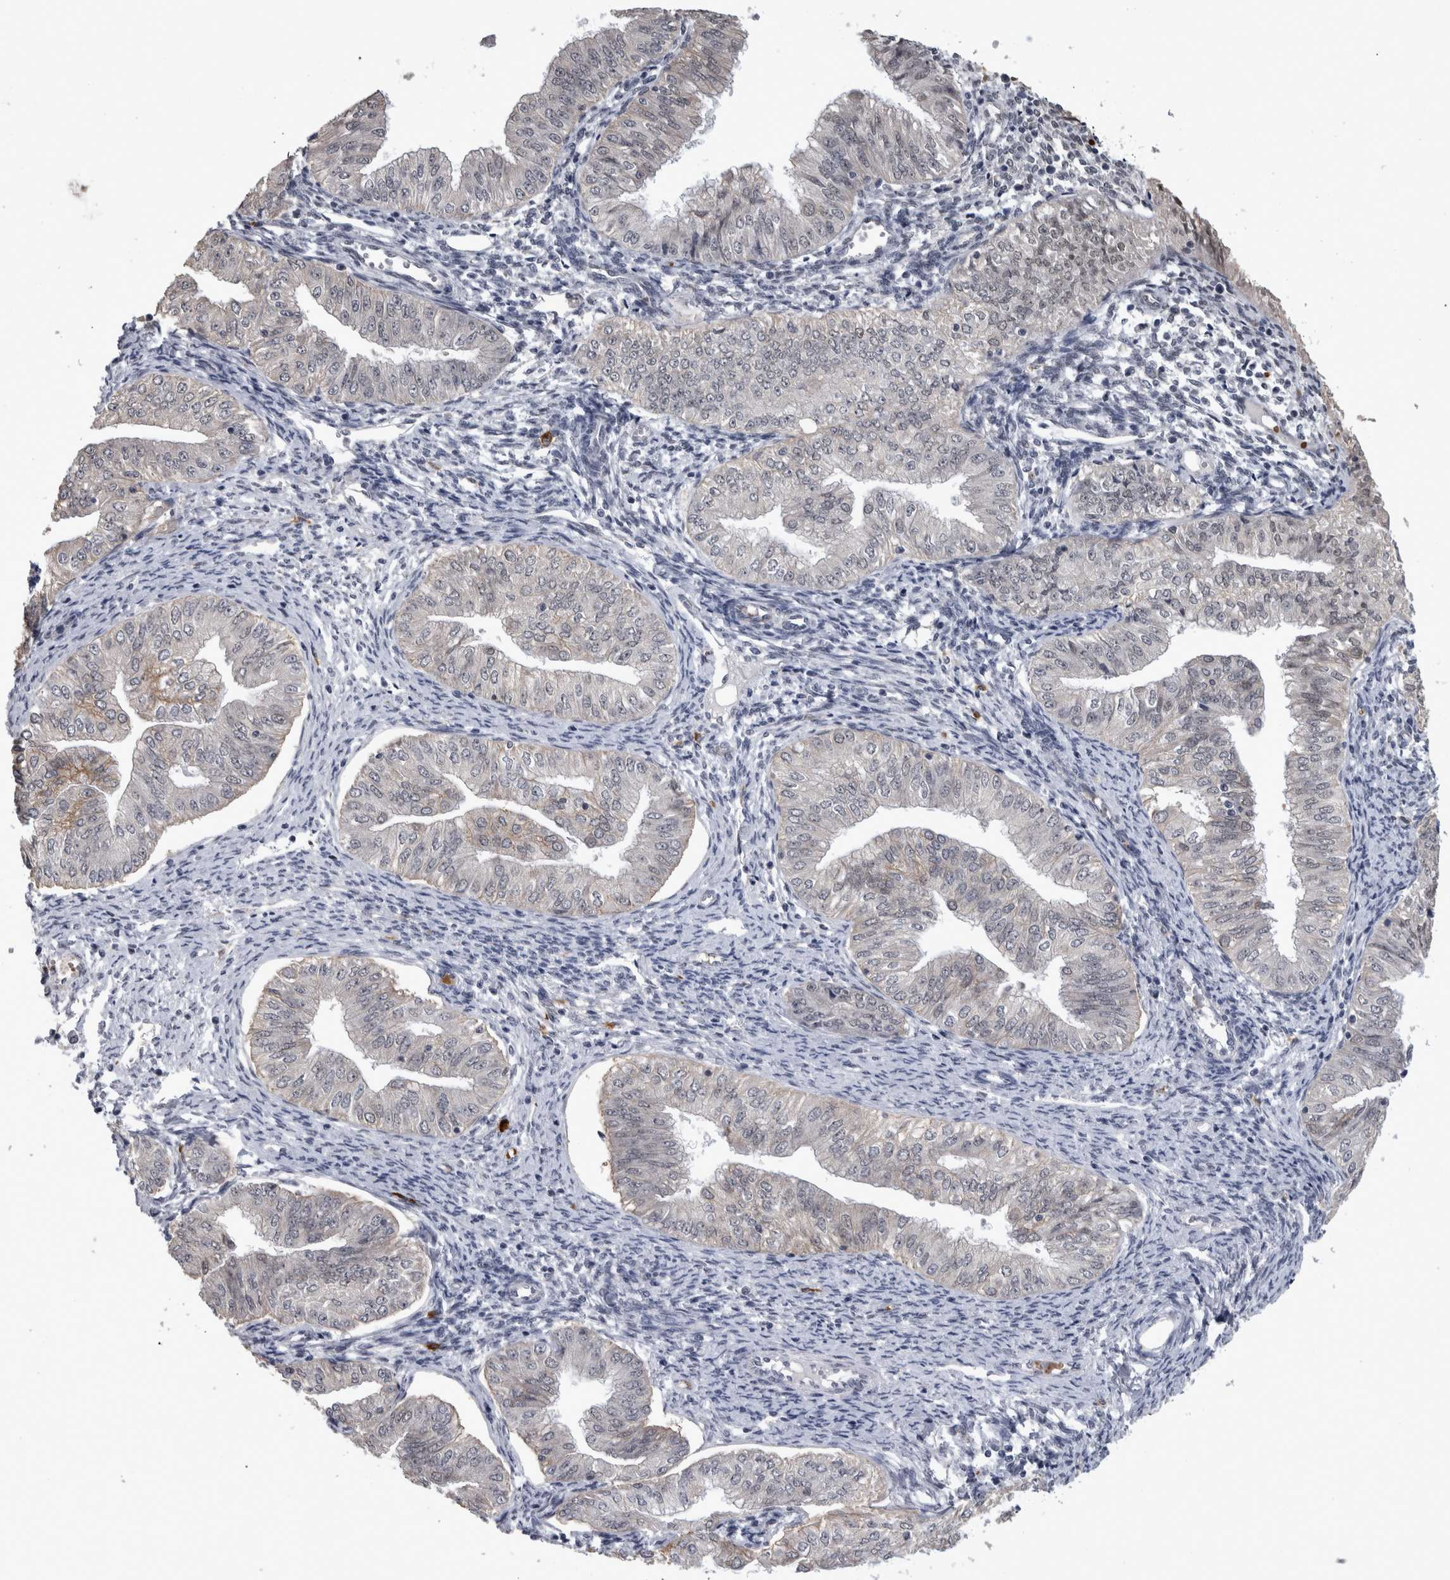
{"staining": {"intensity": "weak", "quantity": "<25%", "location": "nuclear"}, "tissue": "endometrial cancer", "cell_type": "Tumor cells", "image_type": "cancer", "snomed": [{"axis": "morphology", "description": "Normal tissue, NOS"}, {"axis": "morphology", "description": "Adenocarcinoma, NOS"}, {"axis": "topography", "description": "Endometrium"}], "caption": "The IHC micrograph has no significant staining in tumor cells of endometrial adenocarcinoma tissue.", "gene": "PEBP4", "patient": {"sex": "female", "age": 53}}